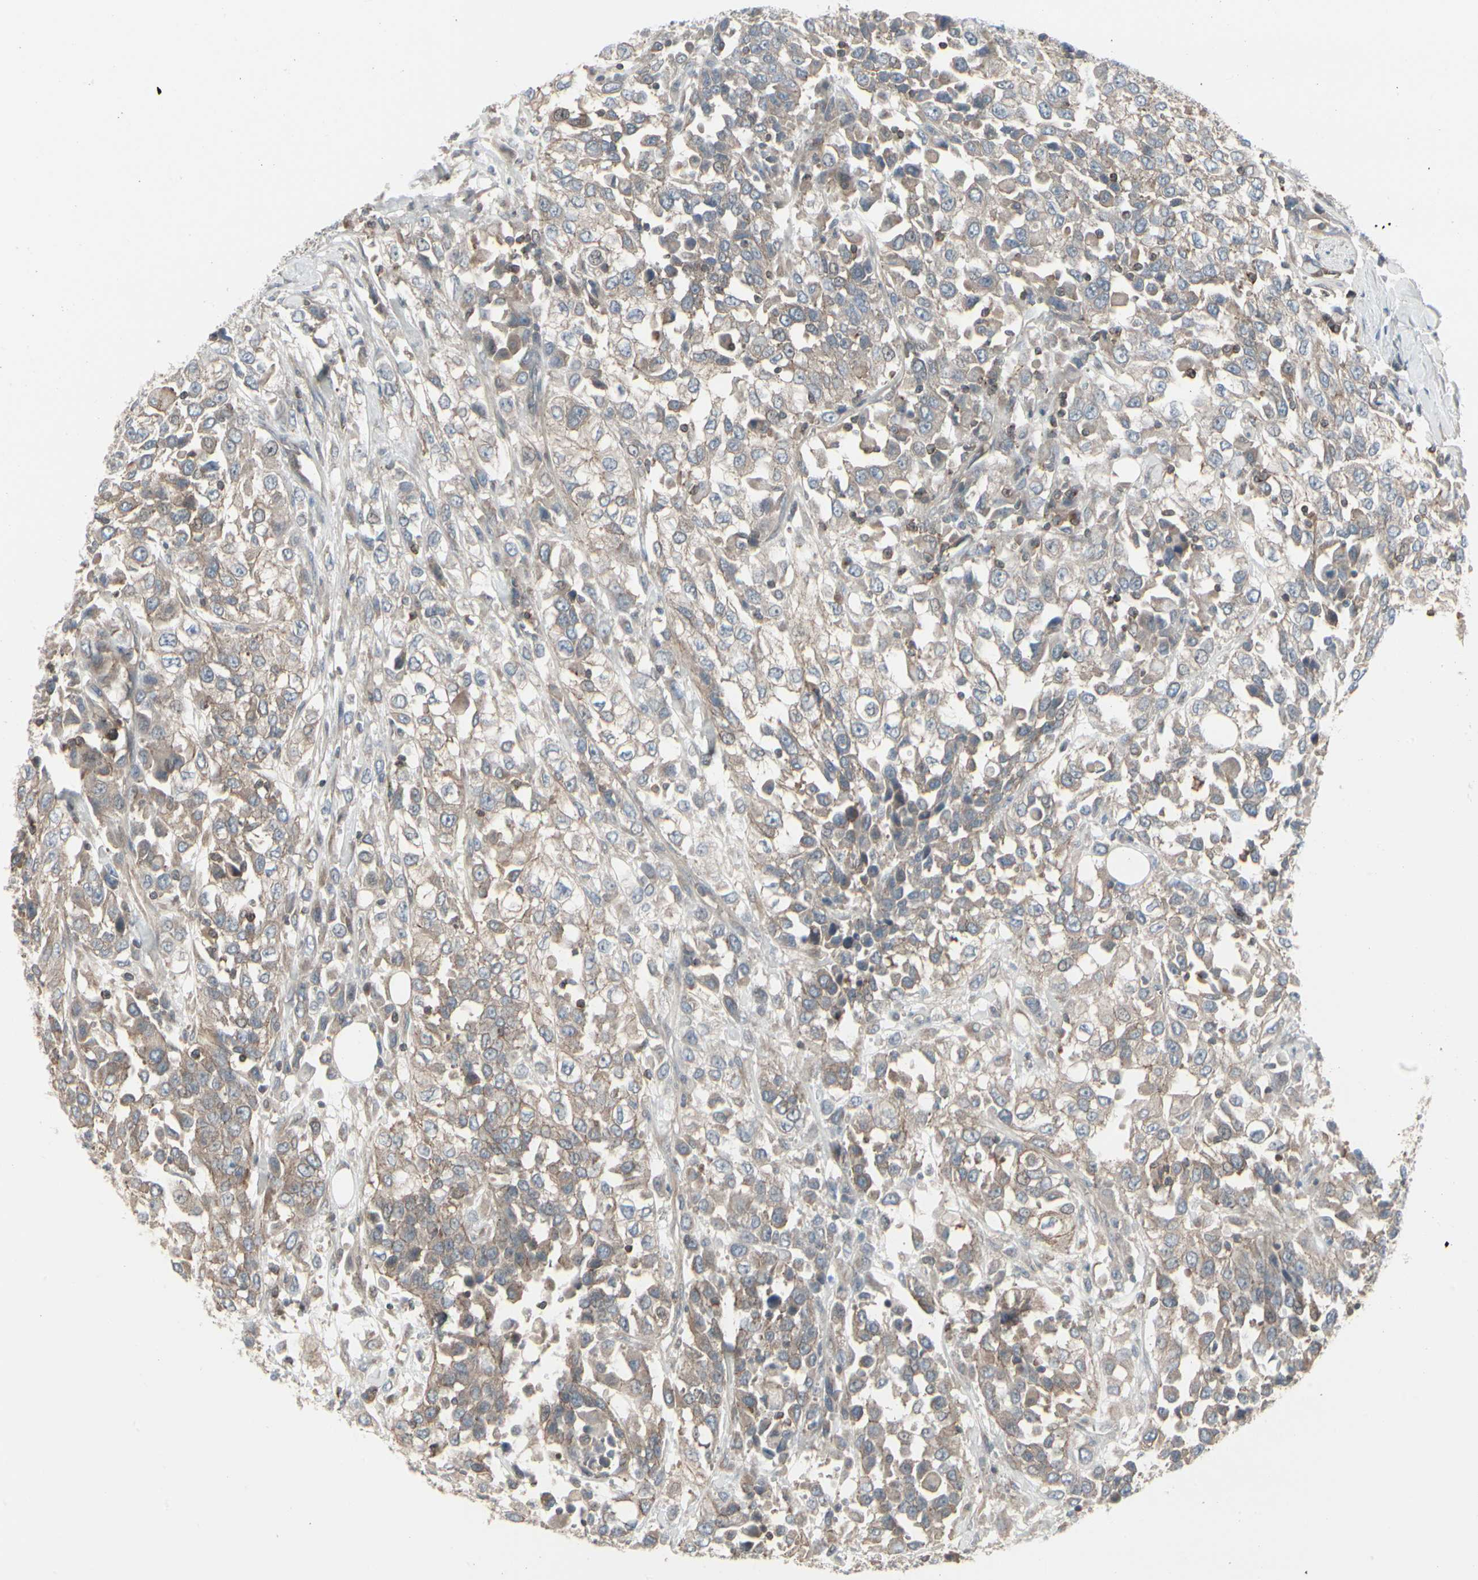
{"staining": {"intensity": "moderate", "quantity": ">75%", "location": "cytoplasmic/membranous"}, "tissue": "urothelial cancer", "cell_type": "Tumor cells", "image_type": "cancer", "snomed": [{"axis": "morphology", "description": "Urothelial carcinoma, High grade"}, {"axis": "topography", "description": "Urinary bladder"}], "caption": "Protein positivity by immunohistochemistry reveals moderate cytoplasmic/membranous staining in approximately >75% of tumor cells in urothelial carcinoma (high-grade). The protein is shown in brown color, while the nuclei are stained blue.", "gene": "EPS15", "patient": {"sex": "female", "age": 80}}